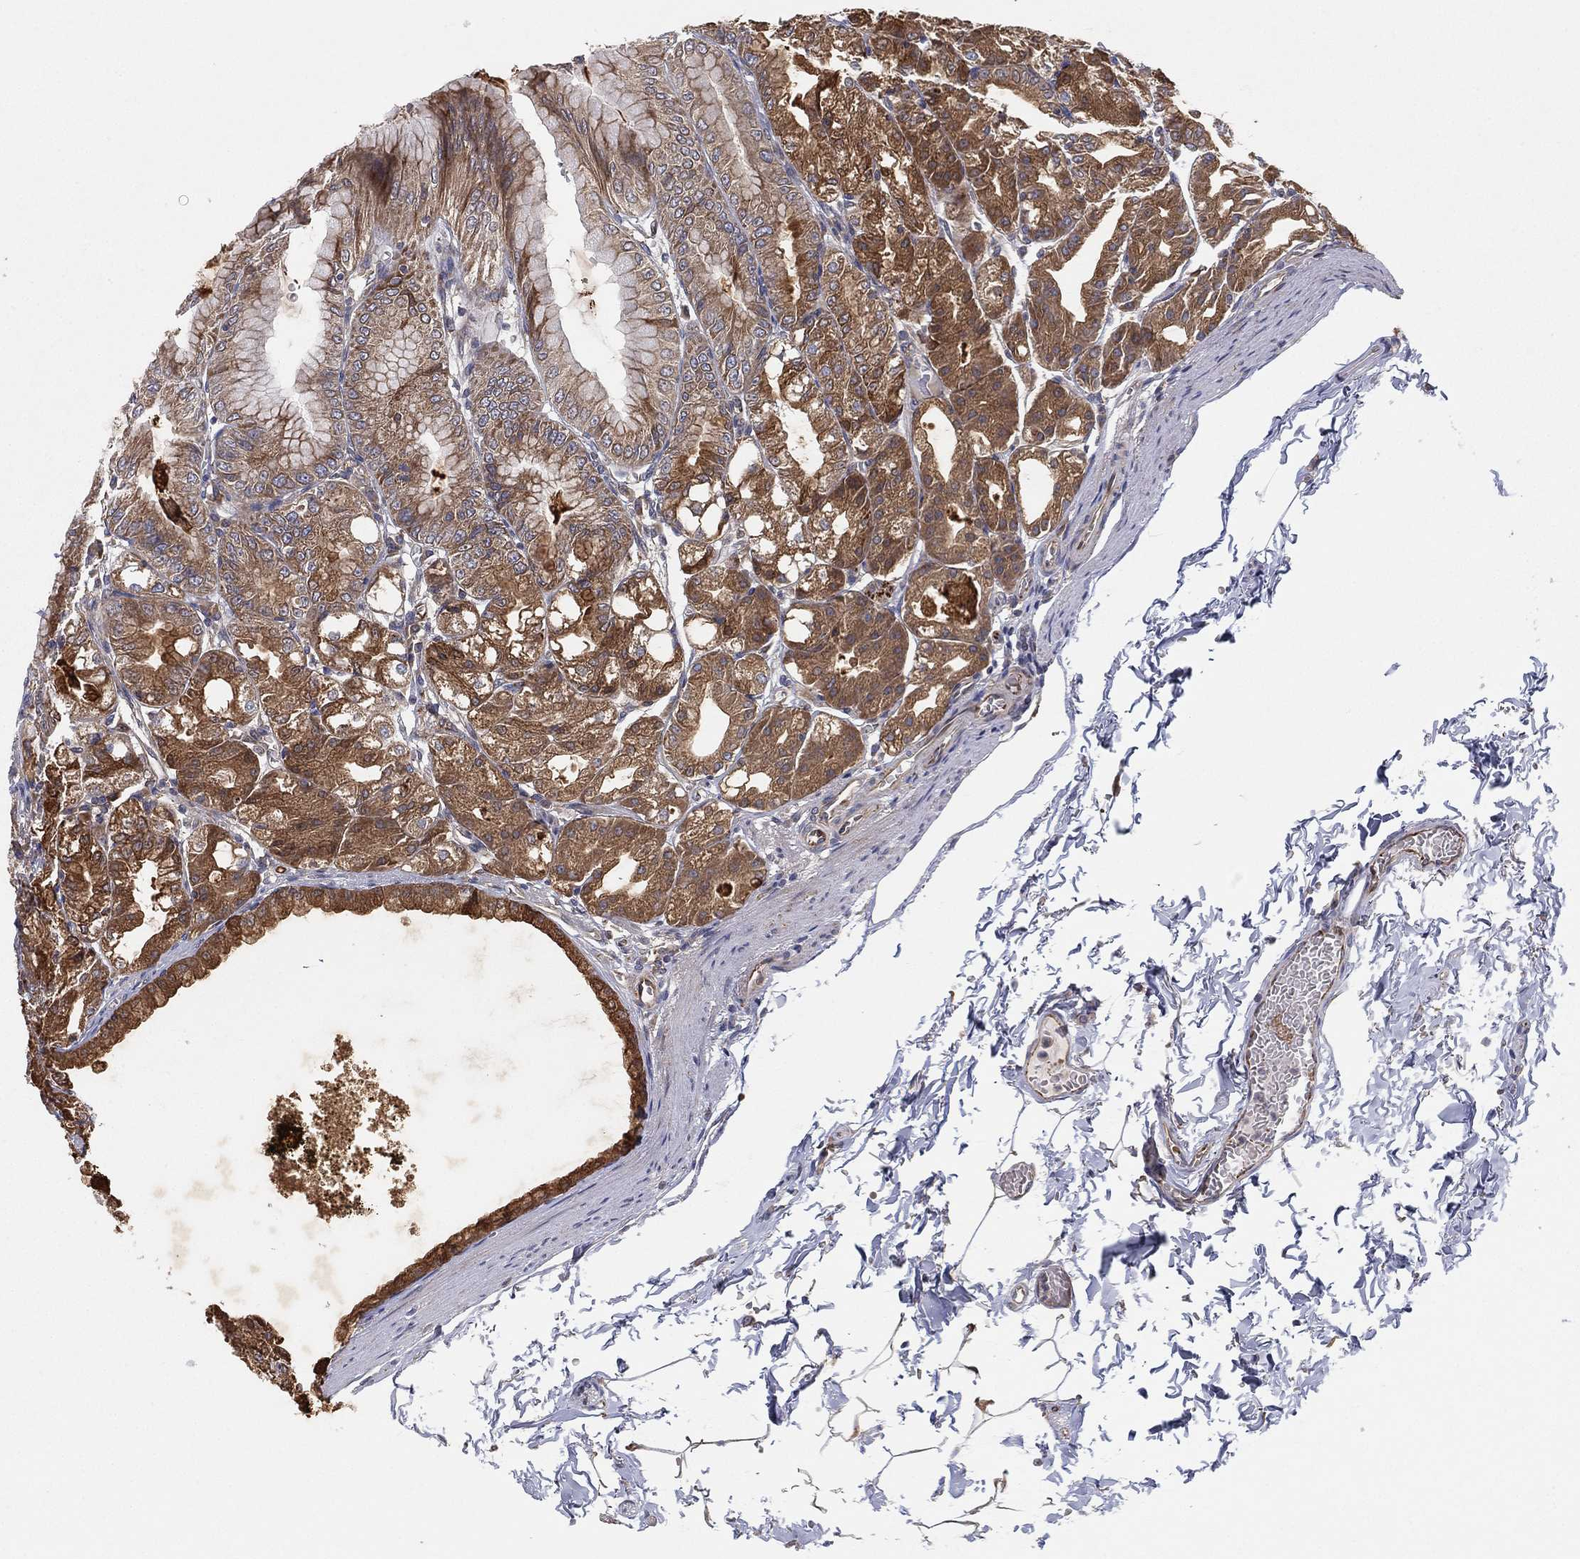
{"staining": {"intensity": "strong", "quantity": "25%-75%", "location": "cytoplasmic/membranous"}, "tissue": "stomach", "cell_type": "Glandular cells", "image_type": "normal", "snomed": [{"axis": "morphology", "description": "Normal tissue, NOS"}, {"axis": "topography", "description": "Stomach"}], "caption": "A high-resolution image shows immunohistochemistry (IHC) staining of benign stomach, which reveals strong cytoplasmic/membranous staining in about 25%-75% of glandular cells.", "gene": "CYB5B", "patient": {"sex": "male", "age": 71}}